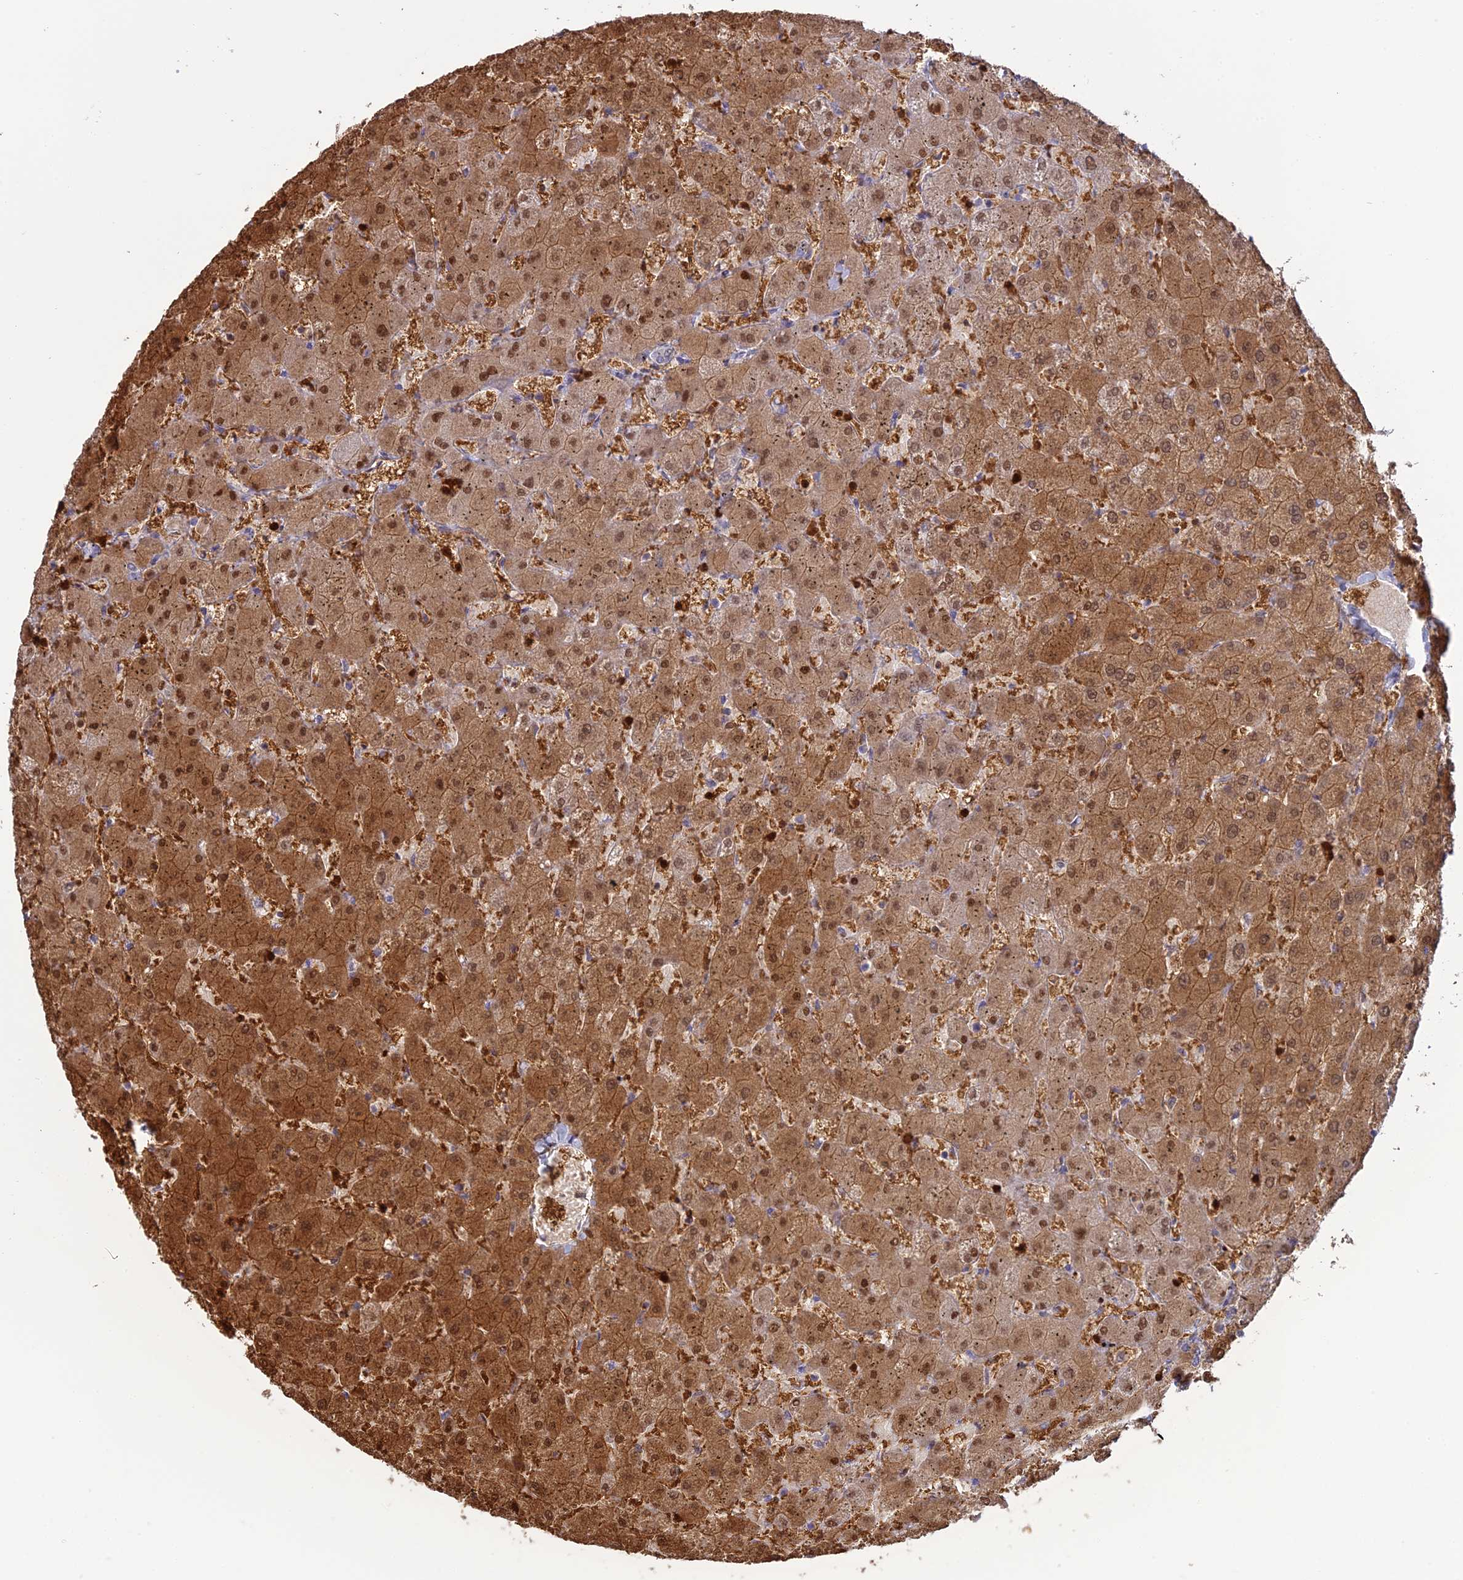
{"staining": {"intensity": "negative", "quantity": "none", "location": "none"}, "tissue": "liver", "cell_type": "Cholangiocytes", "image_type": "normal", "snomed": [{"axis": "morphology", "description": "Normal tissue, NOS"}, {"axis": "topography", "description": "Liver"}], "caption": "A histopathology image of human liver is negative for staining in cholangiocytes. (Immunohistochemistry (ihc), brightfield microscopy, high magnification).", "gene": "PGBD4", "patient": {"sex": "female", "age": 63}}